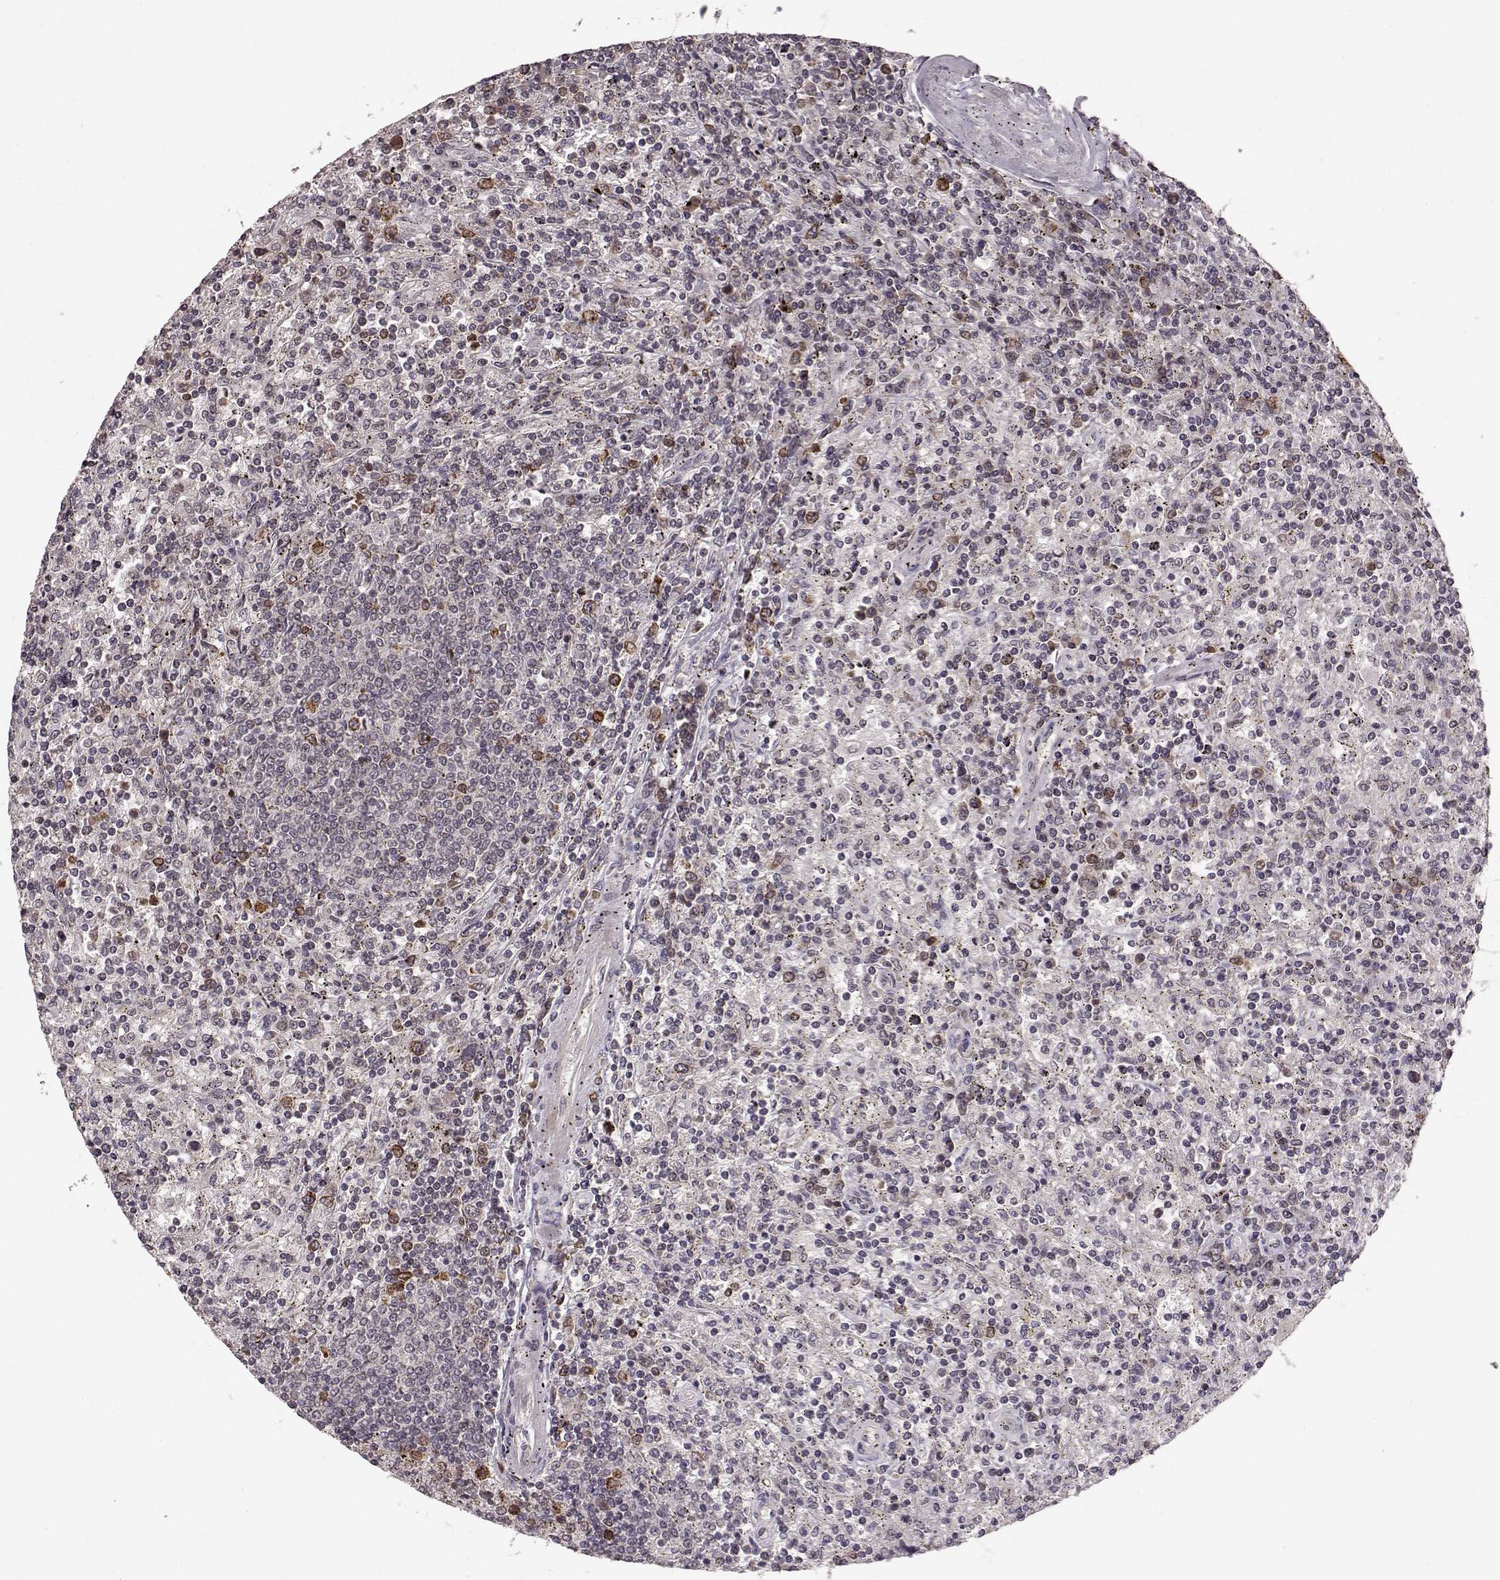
{"staining": {"intensity": "negative", "quantity": "none", "location": "none"}, "tissue": "lymphoma", "cell_type": "Tumor cells", "image_type": "cancer", "snomed": [{"axis": "morphology", "description": "Malignant lymphoma, non-Hodgkin's type, Low grade"}, {"axis": "topography", "description": "Spleen"}], "caption": "High power microscopy photomicrograph of an immunohistochemistry micrograph of low-grade malignant lymphoma, non-Hodgkin's type, revealing no significant staining in tumor cells.", "gene": "ELOVL5", "patient": {"sex": "male", "age": 62}}